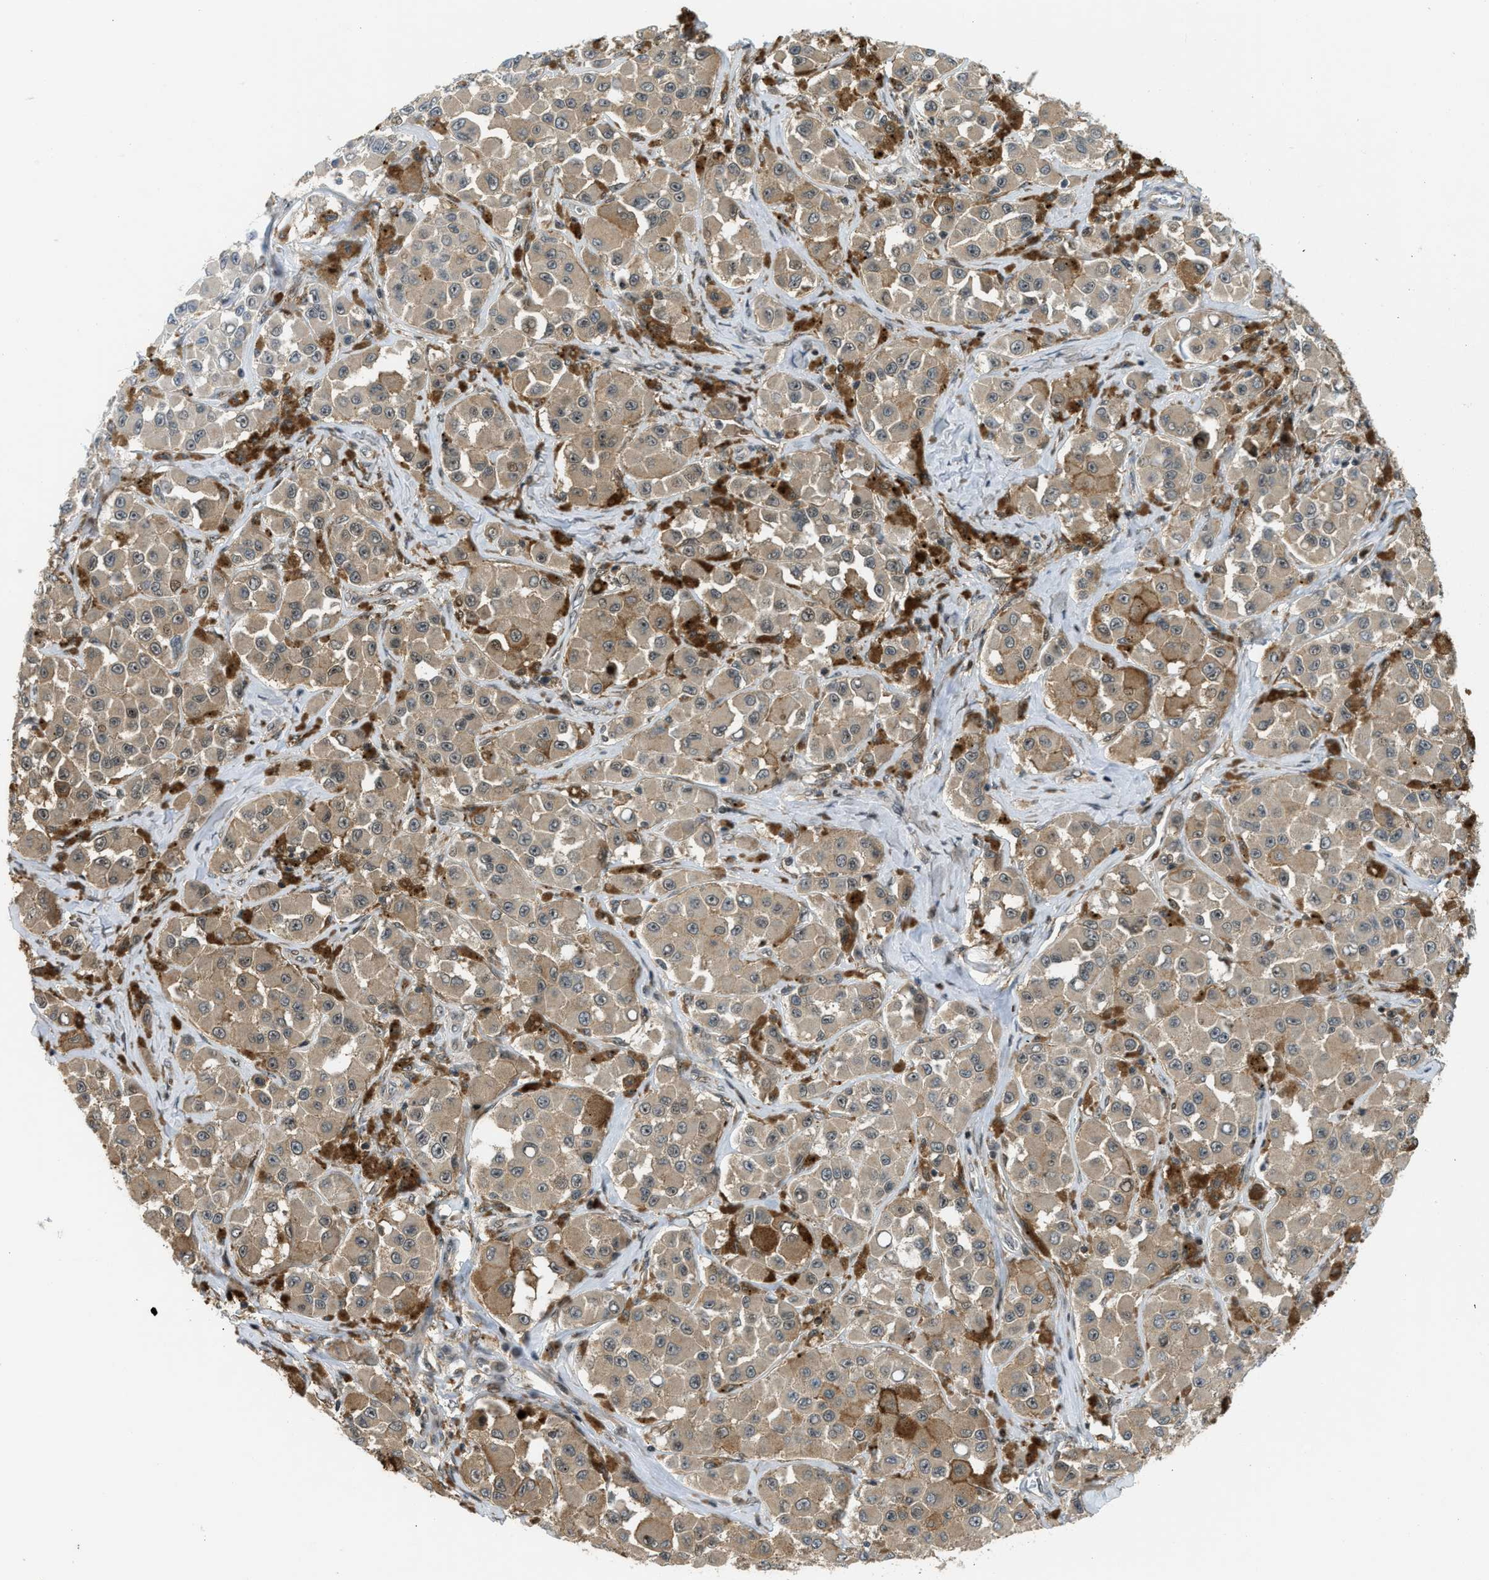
{"staining": {"intensity": "weak", "quantity": ">75%", "location": "cytoplasmic/membranous,nuclear"}, "tissue": "melanoma", "cell_type": "Tumor cells", "image_type": "cancer", "snomed": [{"axis": "morphology", "description": "Malignant melanoma, NOS"}, {"axis": "topography", "description": "Skin"}], "caption": "Immunohistochemistry (IHC) micrograph of malignant melanoma stained for a protein (brown), which demonstrates low levels of weak cytoplasmic/membranous and nuclear expression in approximately >75% of tumor cells.", "gene": "DNAJC28", "patient": {"sex": "male", "age": 84}}